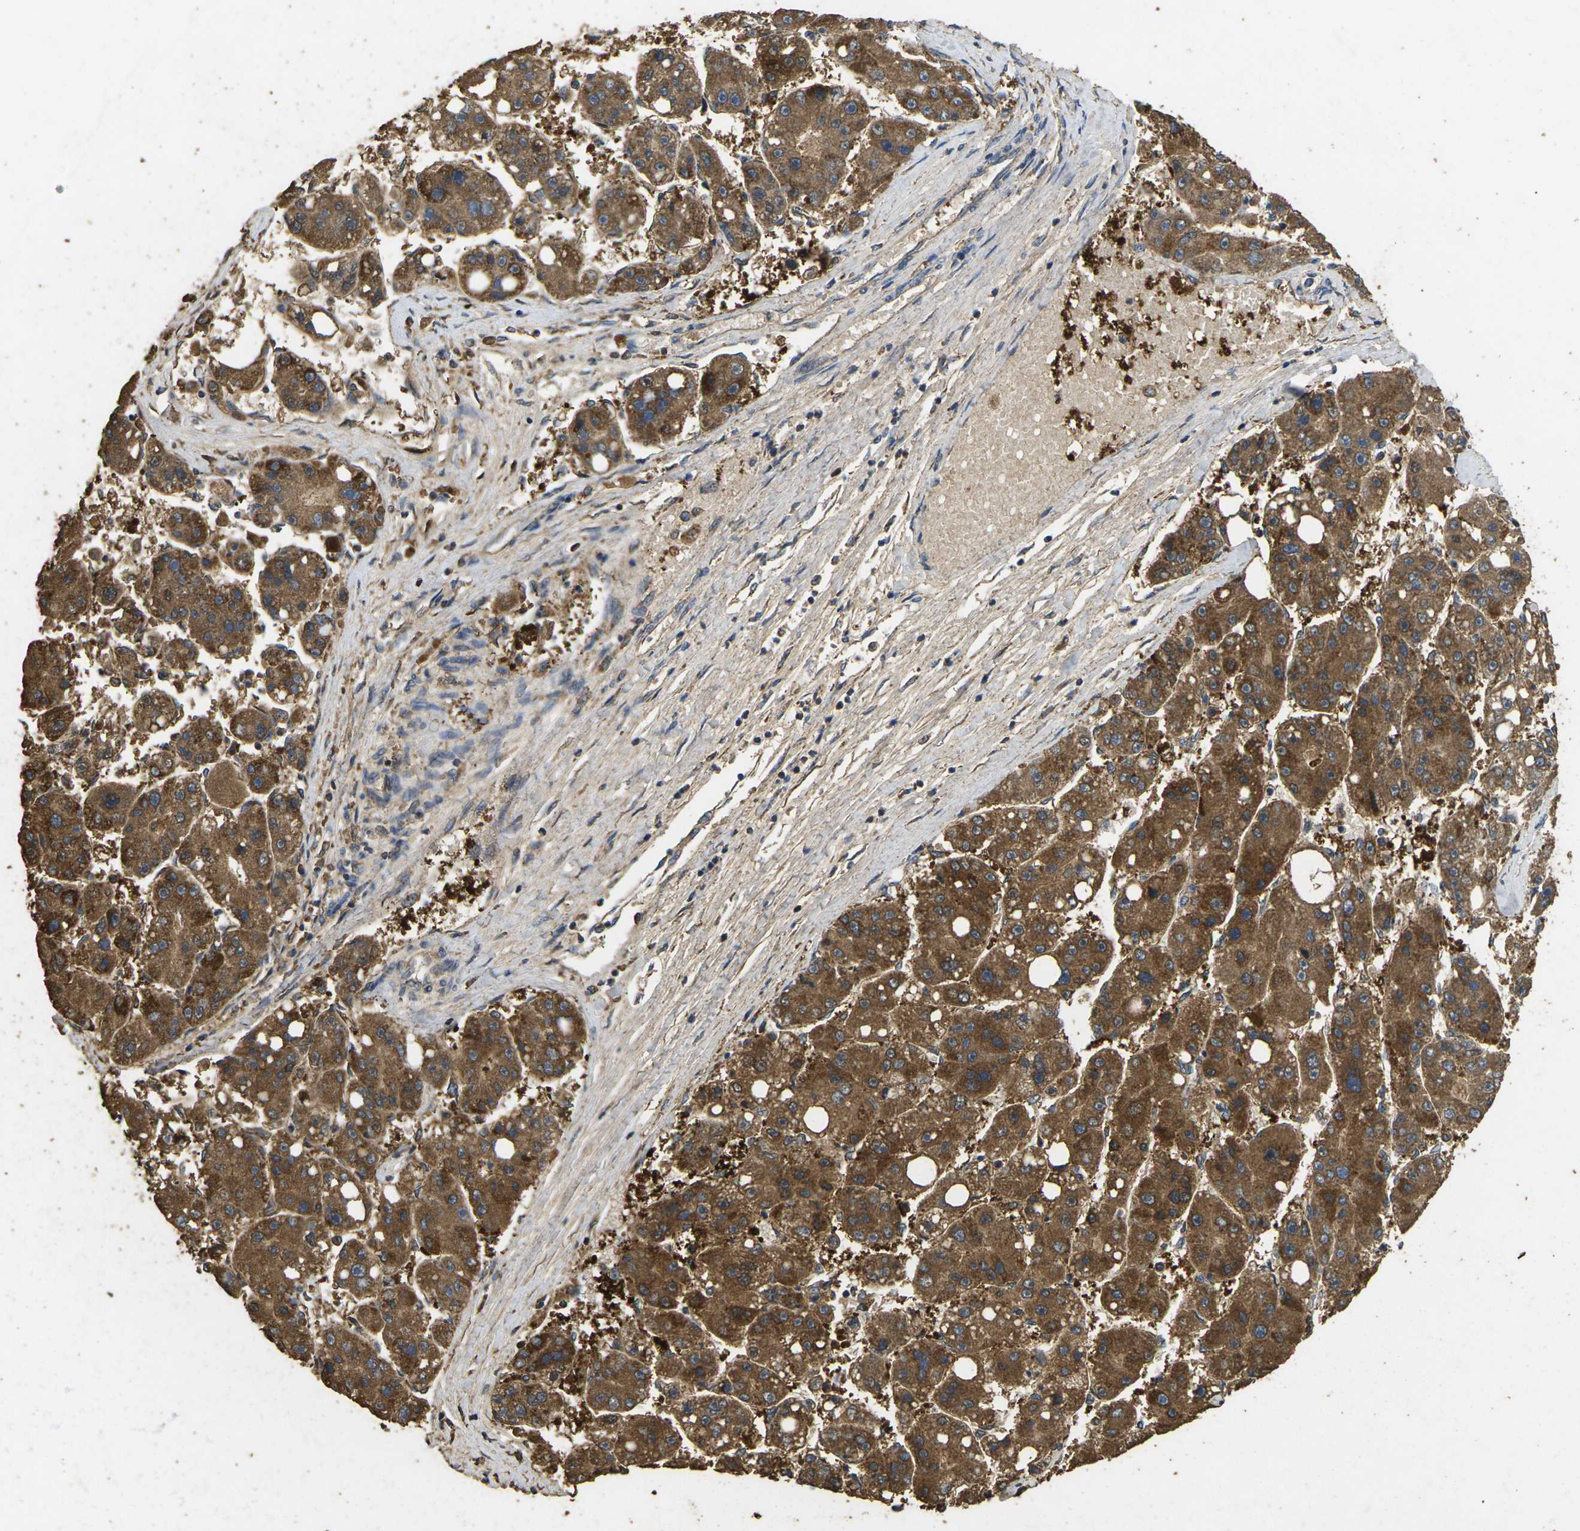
{"staining": {"intensity": "moderate", "quantity": ">75%", "location": "cytoplasmic/membranous"}, "tissue": "liver cancer", "cell_type": "Tumor cells", "image_type": "cancer", "snomed": [{"axis": "morphology", "description": "Carcinoma, Hepatocellular, NOS"}, {"axis": "topography", "description": "Liver"}], "caption": "Human liver hepatocellular carcinoma stained with a protein marker shows moderate staining in tumor cells.", "gene": "MAPK11", "patient": {"sex": "female", "age": 61}}